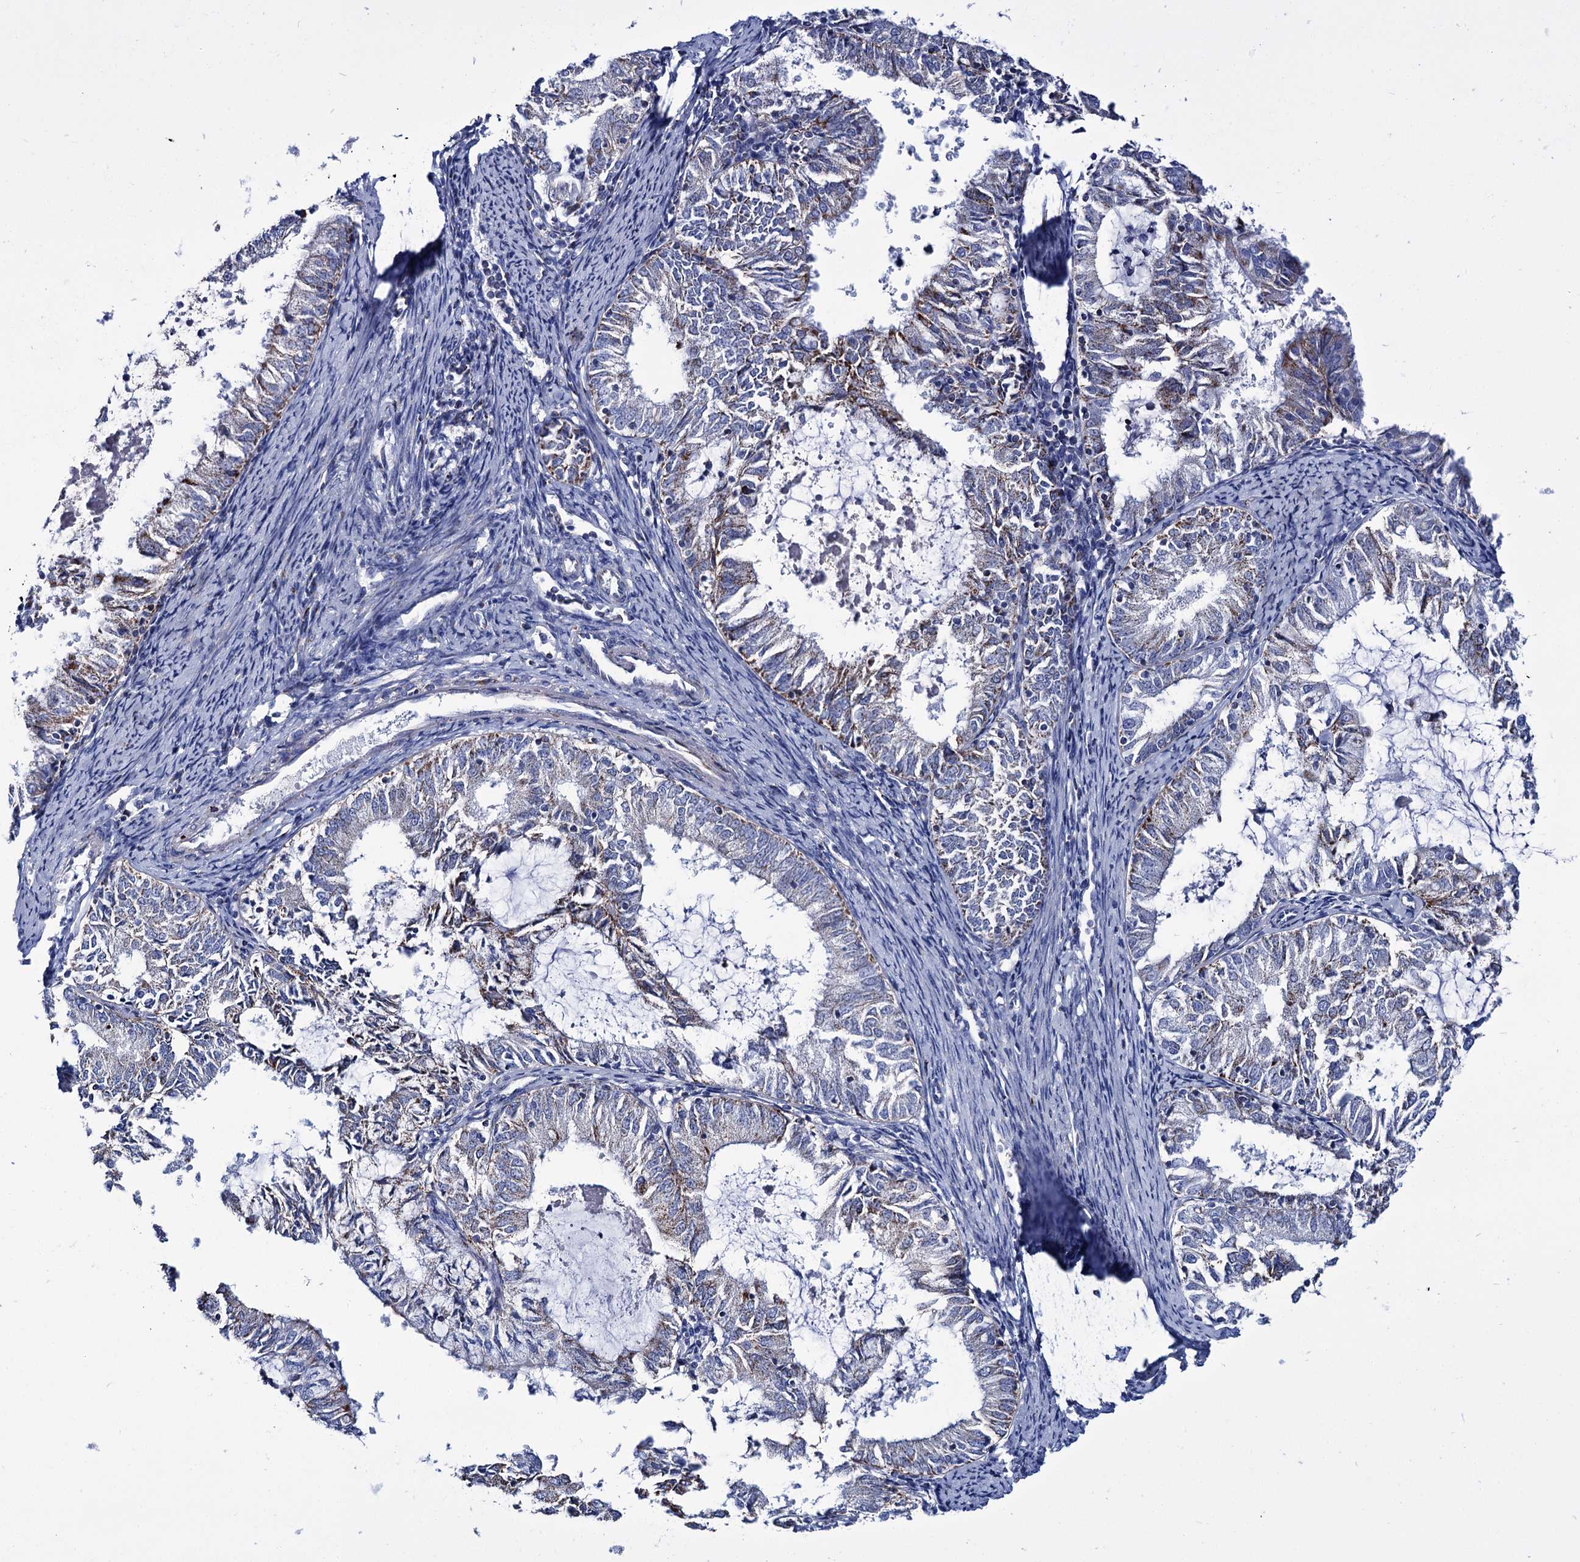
{"staining": {"intensity": "strong", "quantity": "25%-75%", "location": "cytoplasmic/membranous"}, "tissue": "endometrial cancer", "cell_type": "Tumor cells", "image_type": "cancer", "snomed": [{"axis": "morphology", "description": "Adenocarcinoma, NOS"}, {"axis": "topography", "description": "Endometrium"}], "caption": "A photomicrograph of endometrial cancer stained for a protein displays strong cytoplasmic/membranous brown staining in tumor cells.", "gene": "UBASH3B", "patient": {"sex": "female", "age": 57}}